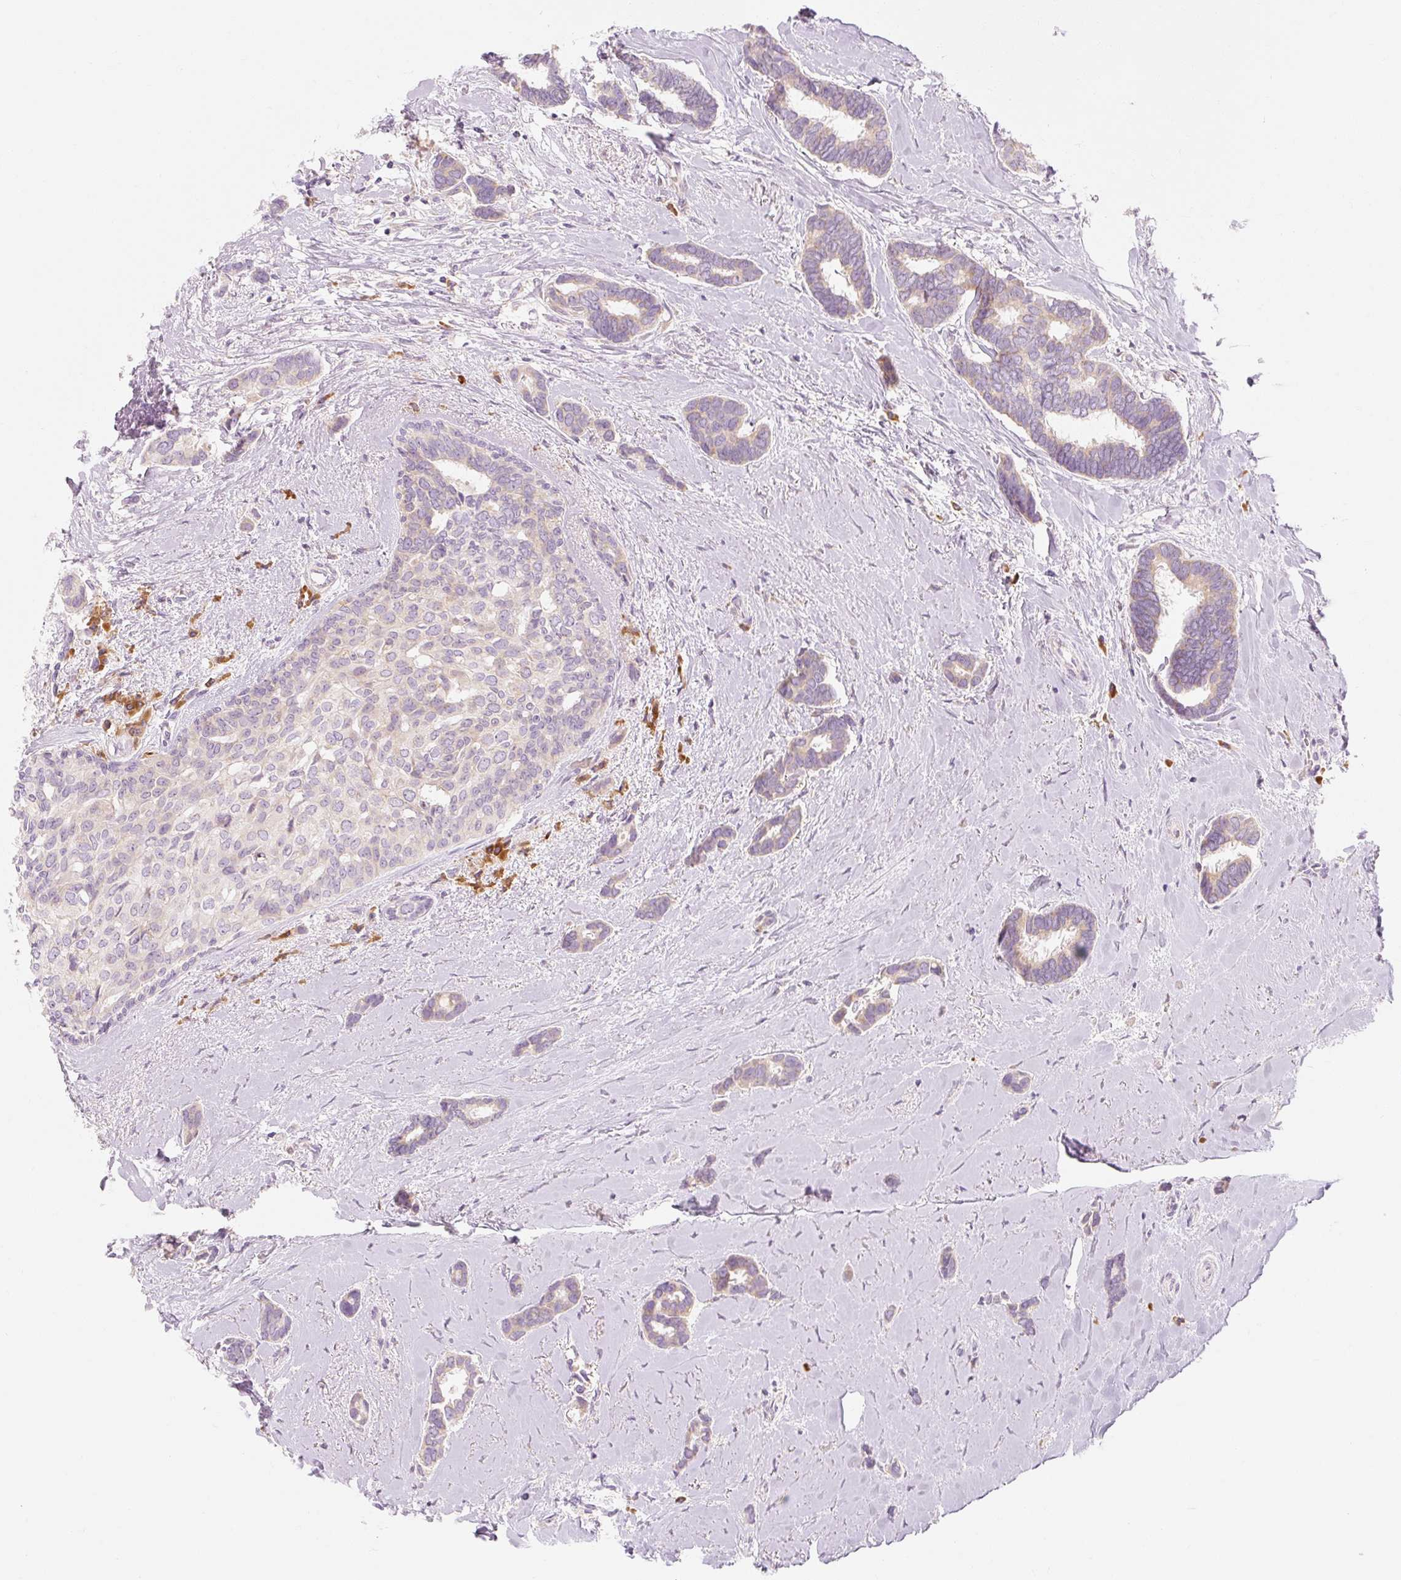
{"staining": {"intensity": "weak", "quantity": ">75%", "location": "cytoplasmic/membranous"}, "tissue": "breast cancer", "cell_type": "Tumor cells", "image_type": "cancer", "snomed": [{"axis": "morphology", "description": "Duct carcinoma"}, {"axis": "topography", "description": "Breast"}], "caption": "Immunohistochemistry (DAB) staining of breast intraductal carcinoma displays weak cytoplasmic/membranous protein positivity in about >75% of tumor cells.", "gene": "MYO1D", "patient": {"sex": "female", "age": 73}}